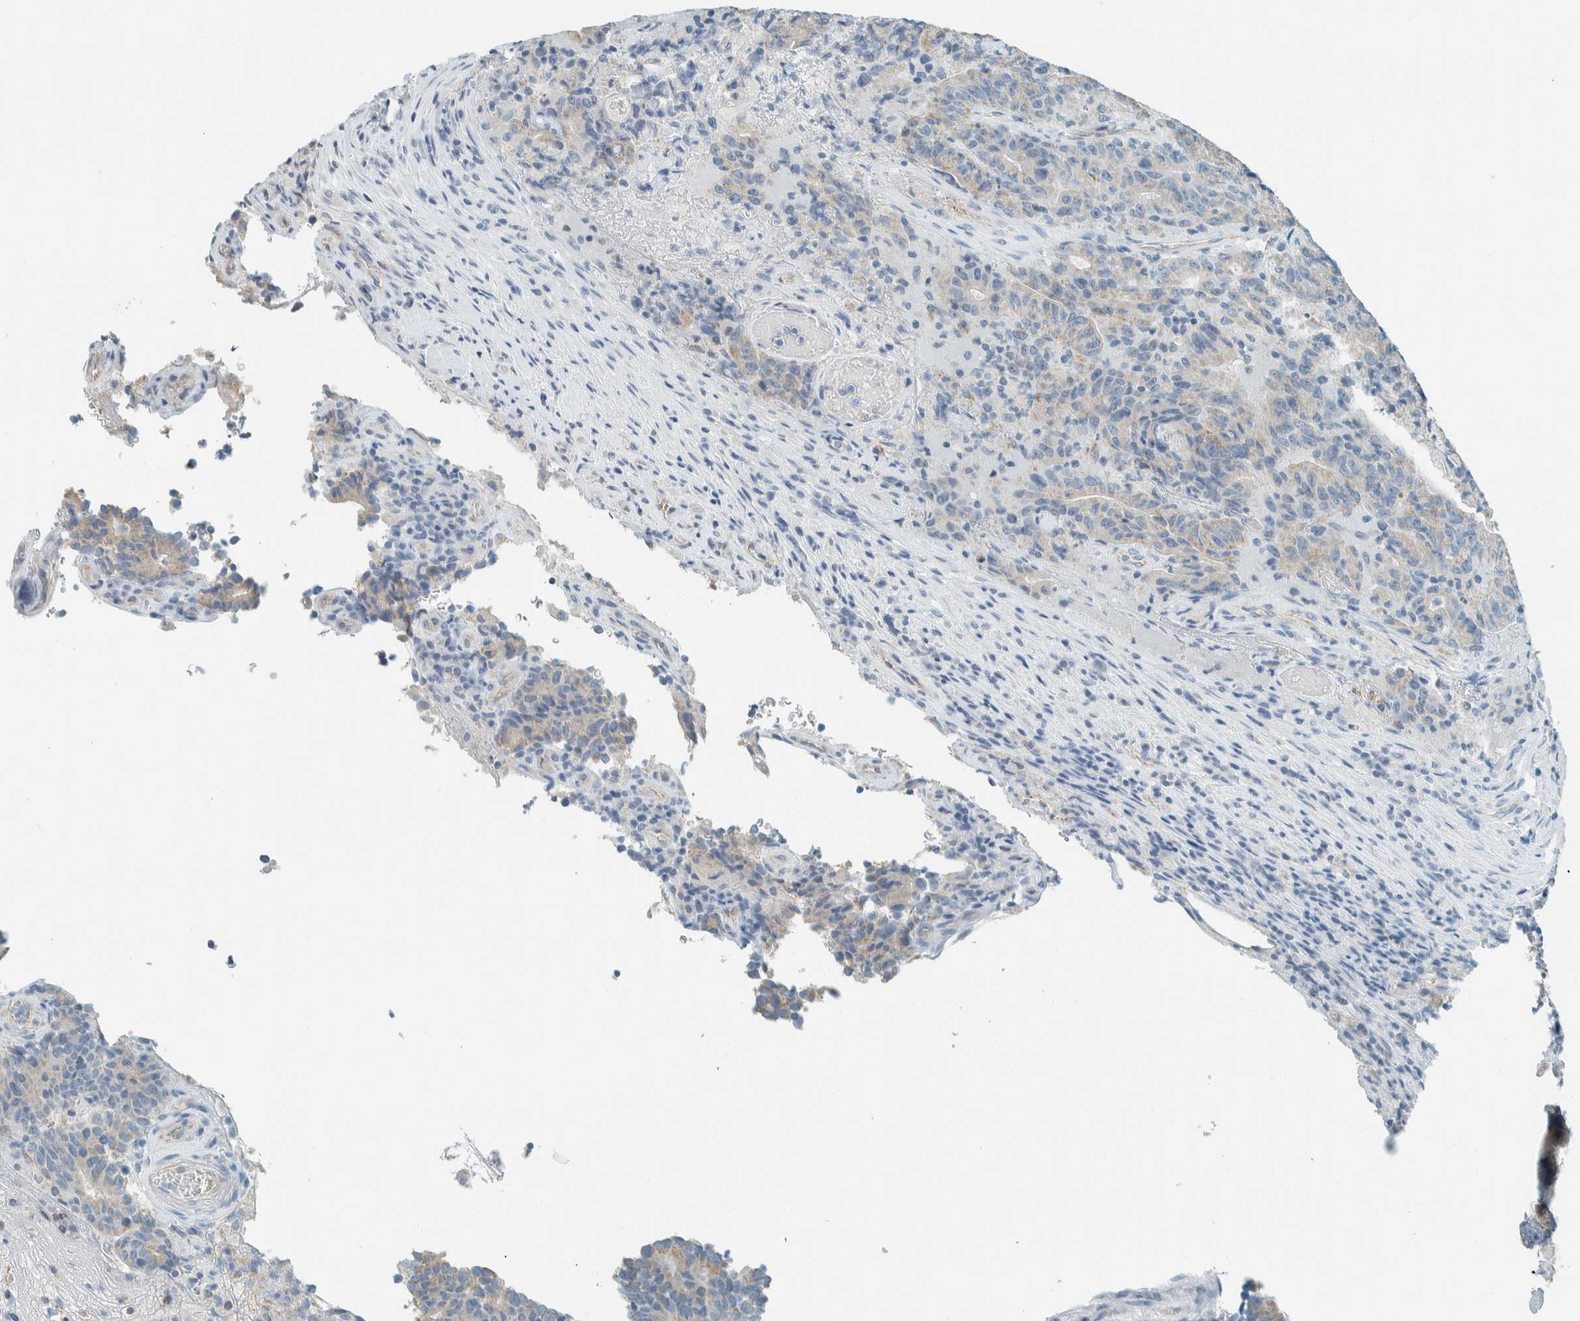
{"staining": {"intensity": "weak", "quantity": "<25%", "location": "cytoplasmic/membranous"}, "tissue": "colorectal cancer", "cell_type": "Tumor cells", "image_type": "cancer", "snomed": [{"axis": "morphology", "description": "Normal tissue, NOS"}, {"axis": "morphology", "description": "Adenocarcinoma, NOS"}, {"axis": "topography", "description": "Colon"}], "caption": "Immunohistochemistry (IHC) of human colorectal adenocarcinoma displays no staining in tumor cells.", "gene": "SLFN12", "patient": {"sex": "female", "age": 75}}